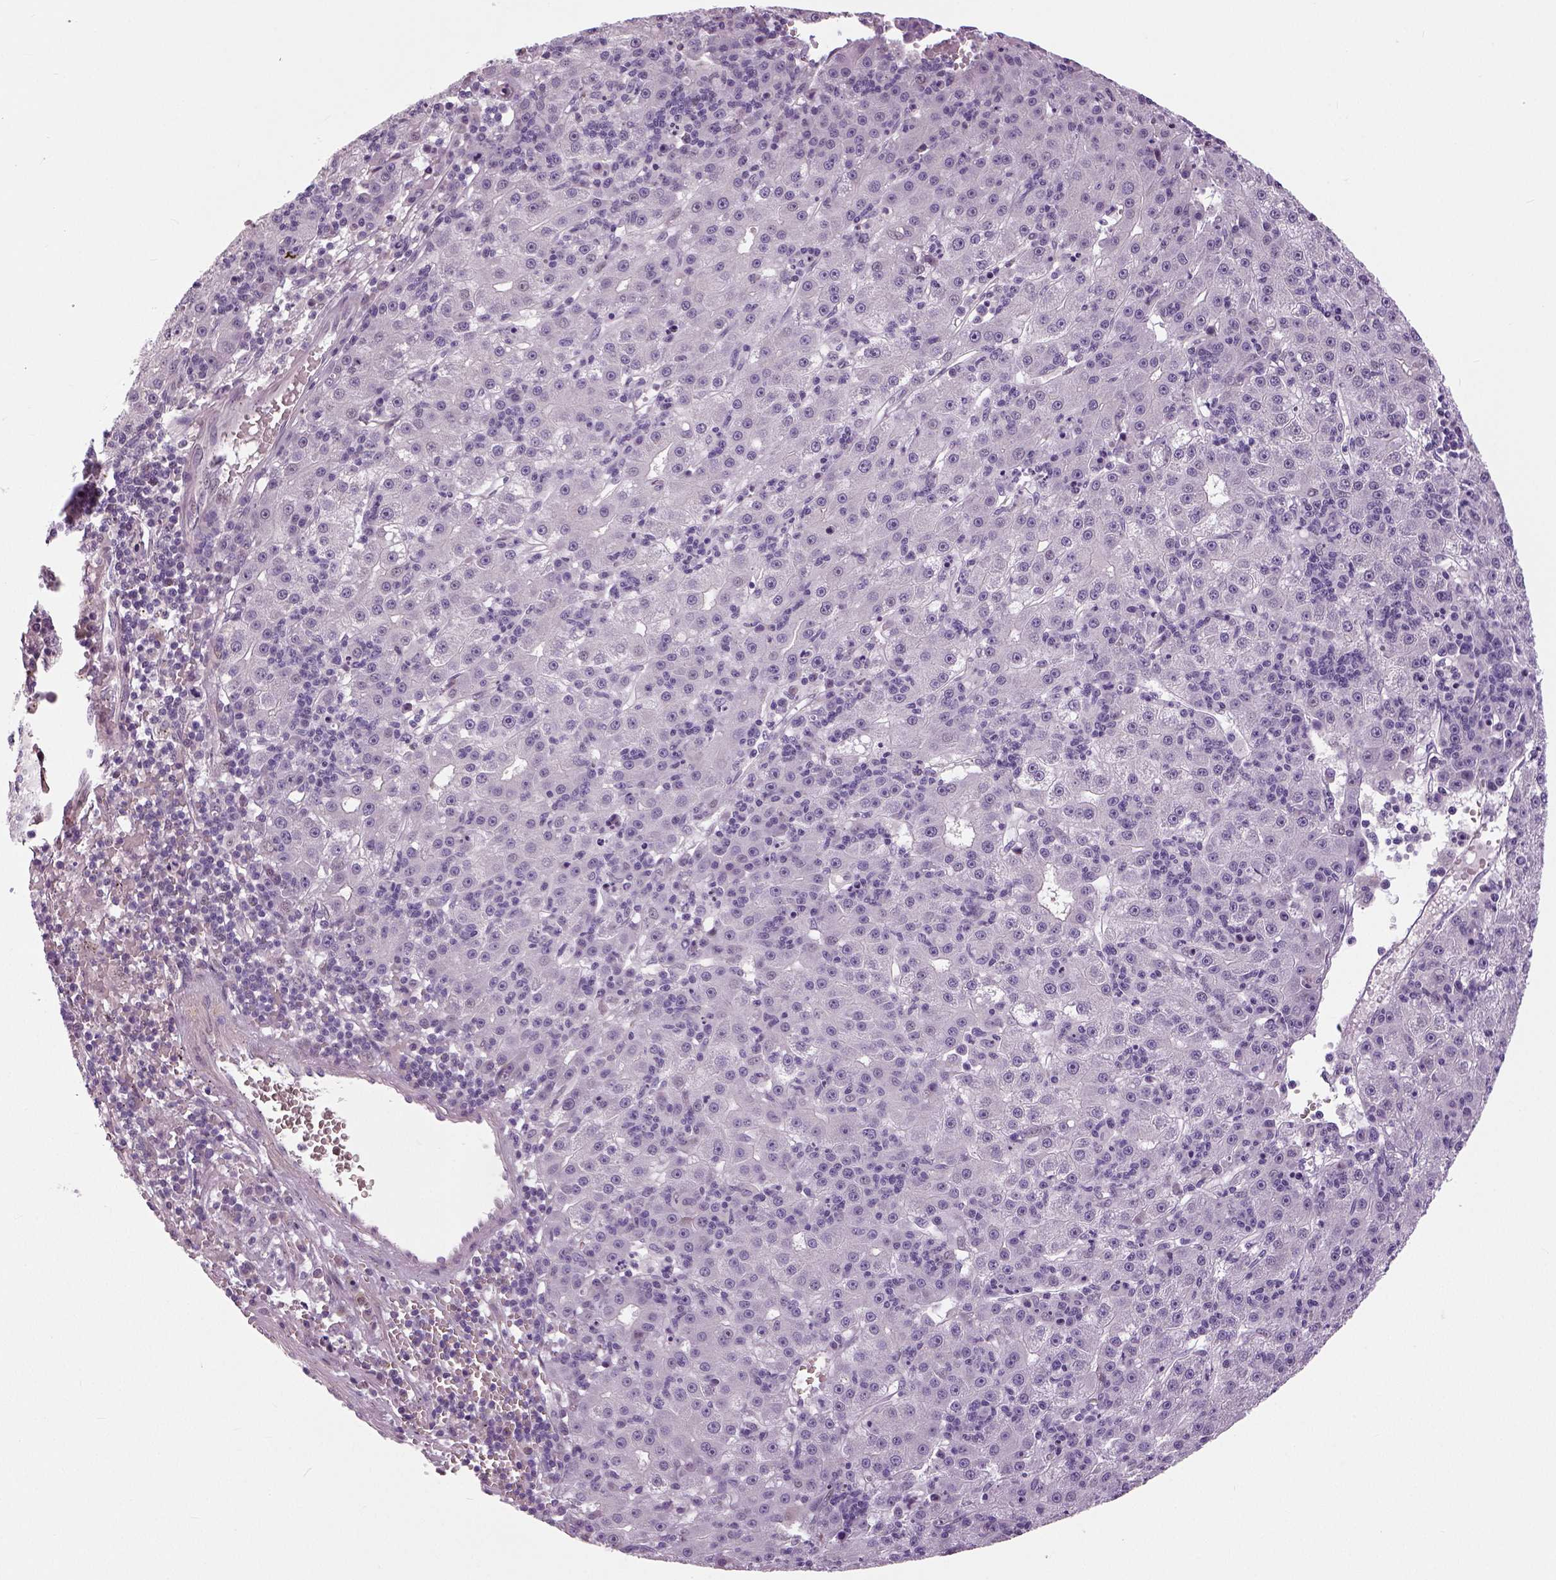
{"staining": {"intensity": "negative", "quantity": "none", "location": "none"}, "tissue": "liver cancer", "cell_type": "Tumor cells", "image_type": "cancer", "snomed": [{"axis": "morphology", "description": "Carcinoma, Hepatocellular, NOS"}, {"axis": "topography", "description": "Liver"}], "caption": "The micrograph demonstrates no staining of tumor cells in liver cancer.", "gene": "NECAB1", "patient": {"sex": "male", "age": 76}}